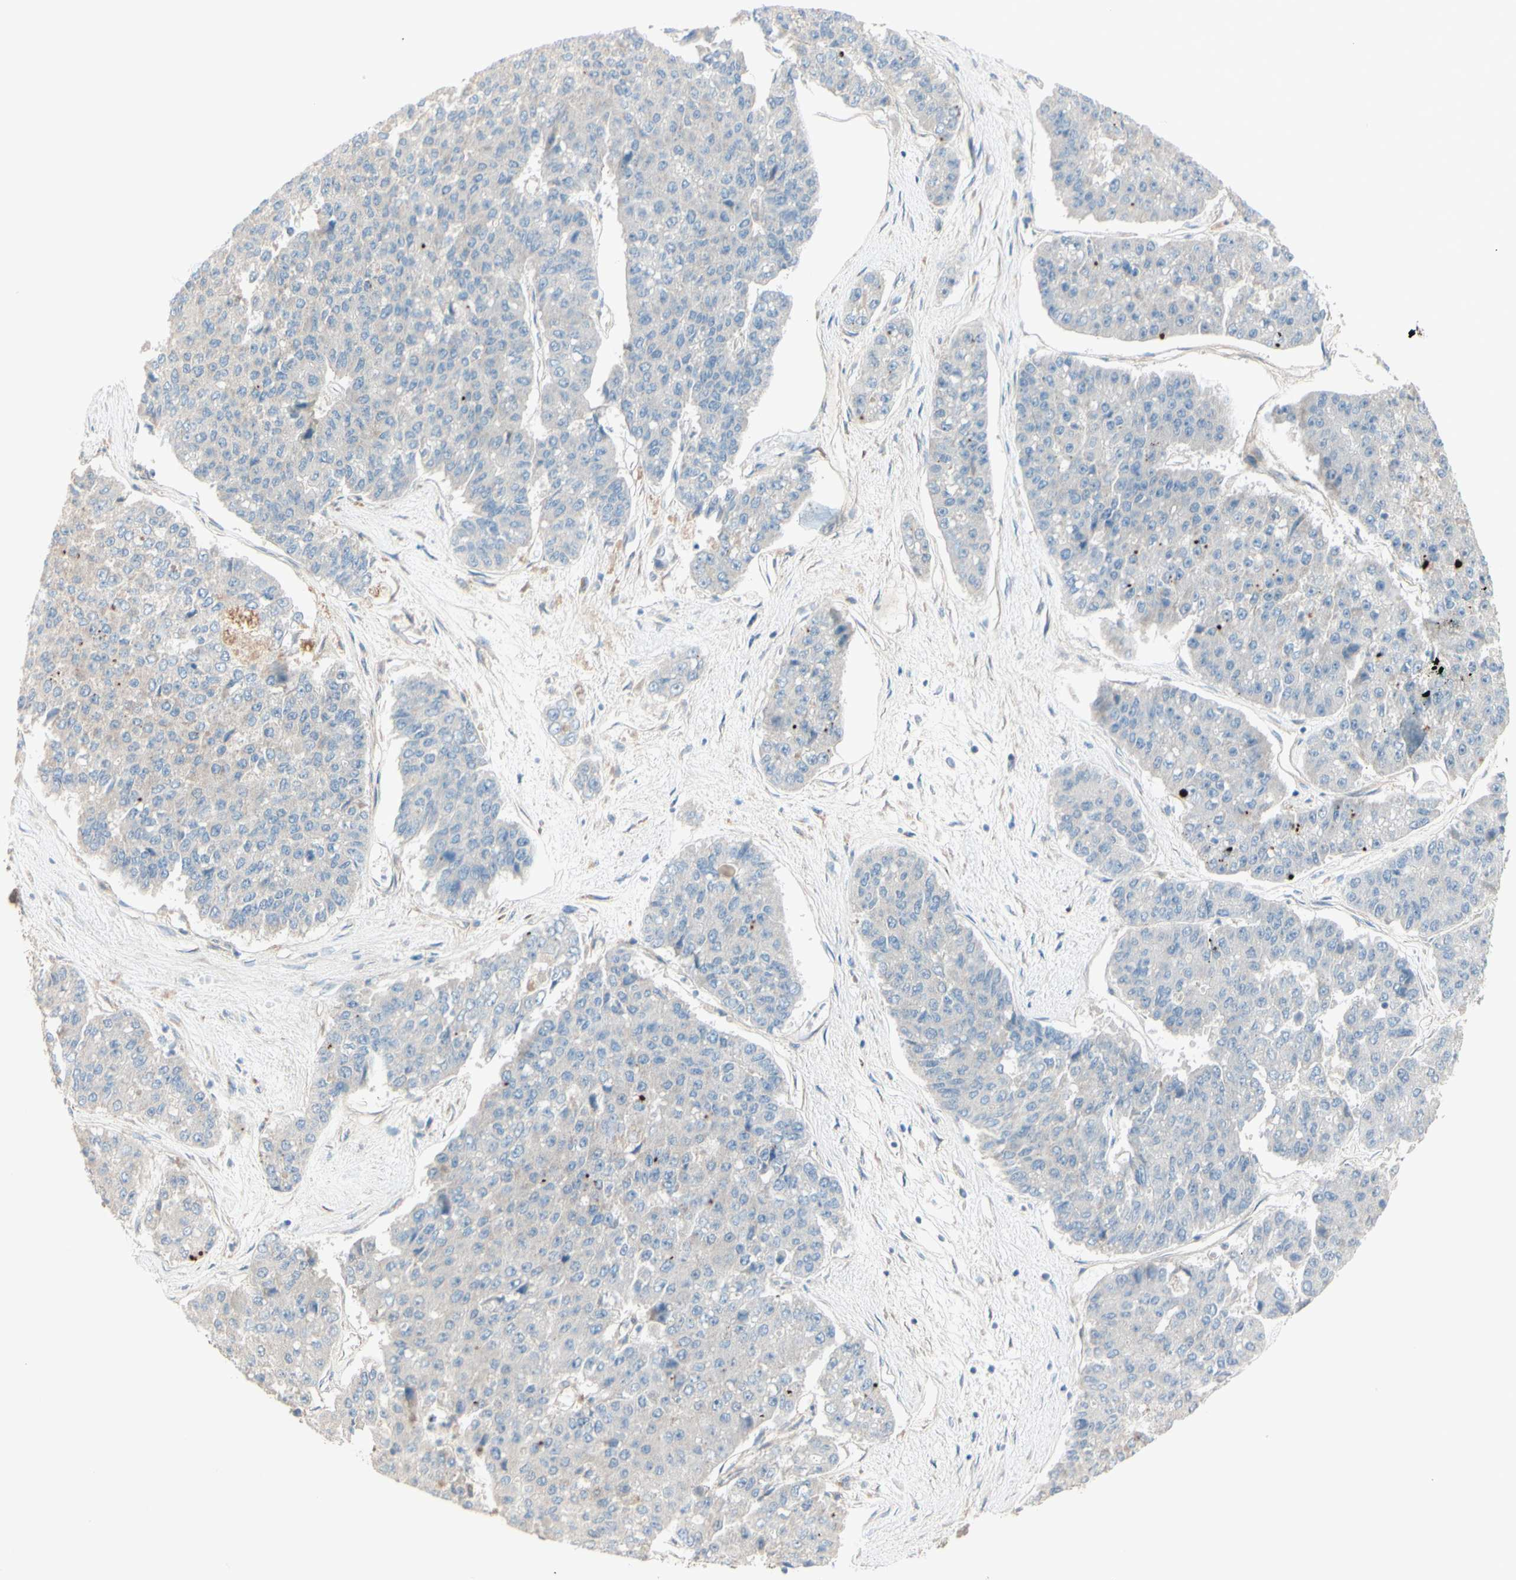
{"staining": {"intensity": "weak", "quantity": "<25%", "location": "cytoplasmic/membranous"}, "tissue": "pancreatic cancer", "cell_type": "Tumor cells", "image_type": "cancer", "snomed": [{"axis": "morphology", "description": "Adenocarcinoma, NOS"}, {"axis": "topography", "description": "Pancreas"}], "caption": "Immunohistochemistry (IHC) image of human pancreatic cancer stained for a protein (brown), which demonstrates no positivity in tumor cells.", "gene": "EPHA3", "patient": {"sex": "male", "age": 50}}